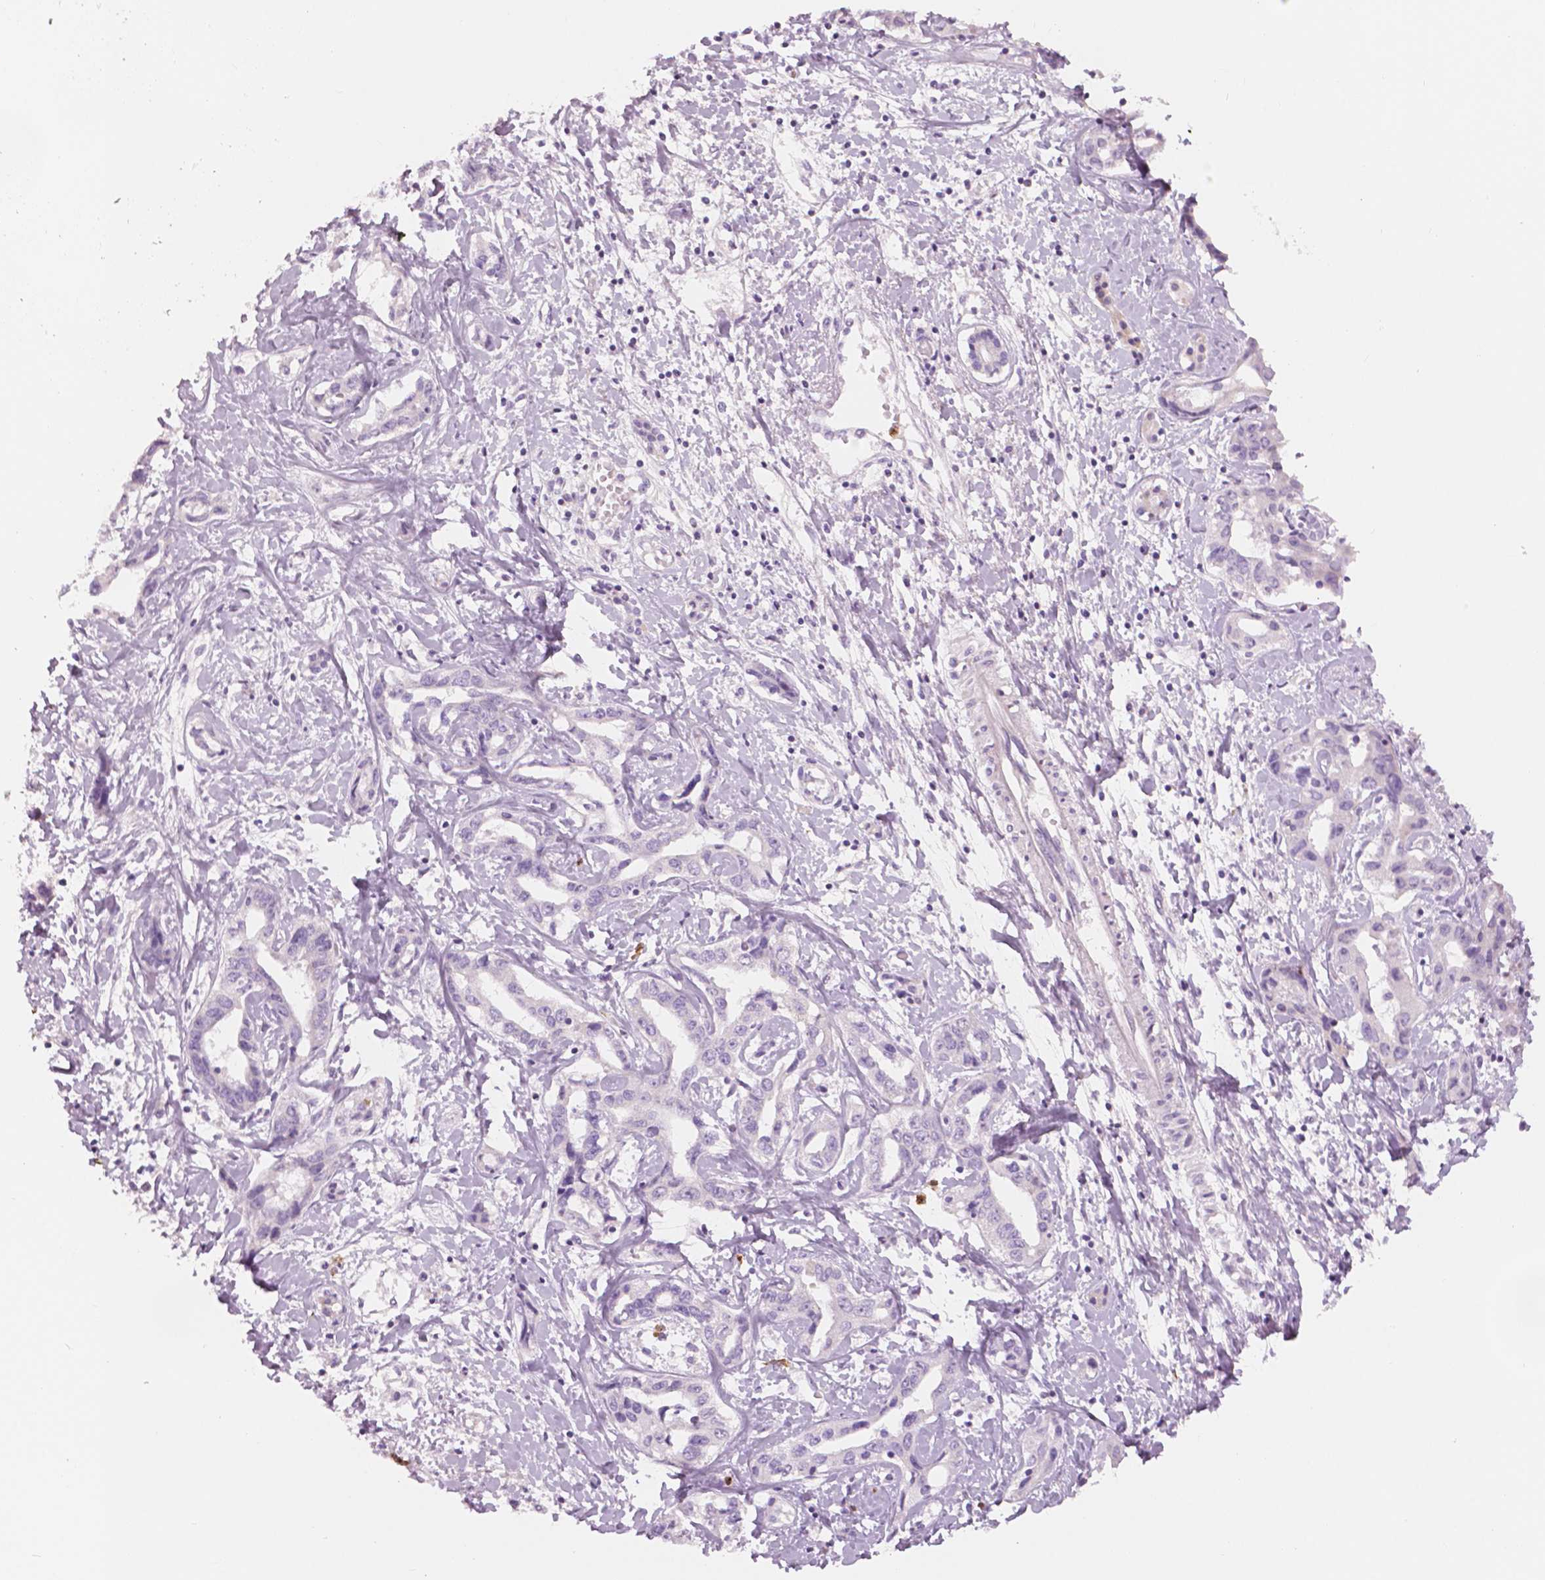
{"staining": {"intensity": "negative", "quantity": "none", "location": "none"}, "tissue": "liver cancer", "cell_type": "Tumor cells", "image_type": "cancer", "snomed": [{"axis": "morphology", "description": "Cholangiocarcinoma"}, {"axis": "topography", "description": "Liver"}], "caption": "An immunohistochemistry (IHC) photomicrograph of liver cholangiocarcinoma is shown. There is no staining in tumor cells of liver cholangiocarcinoma. (DAB immunohistochemistry (IHC) visualized using brightfield microscopy, high magnification).", "gene": "CXCR2", "patient": {"sex": "male", "age": 59}}